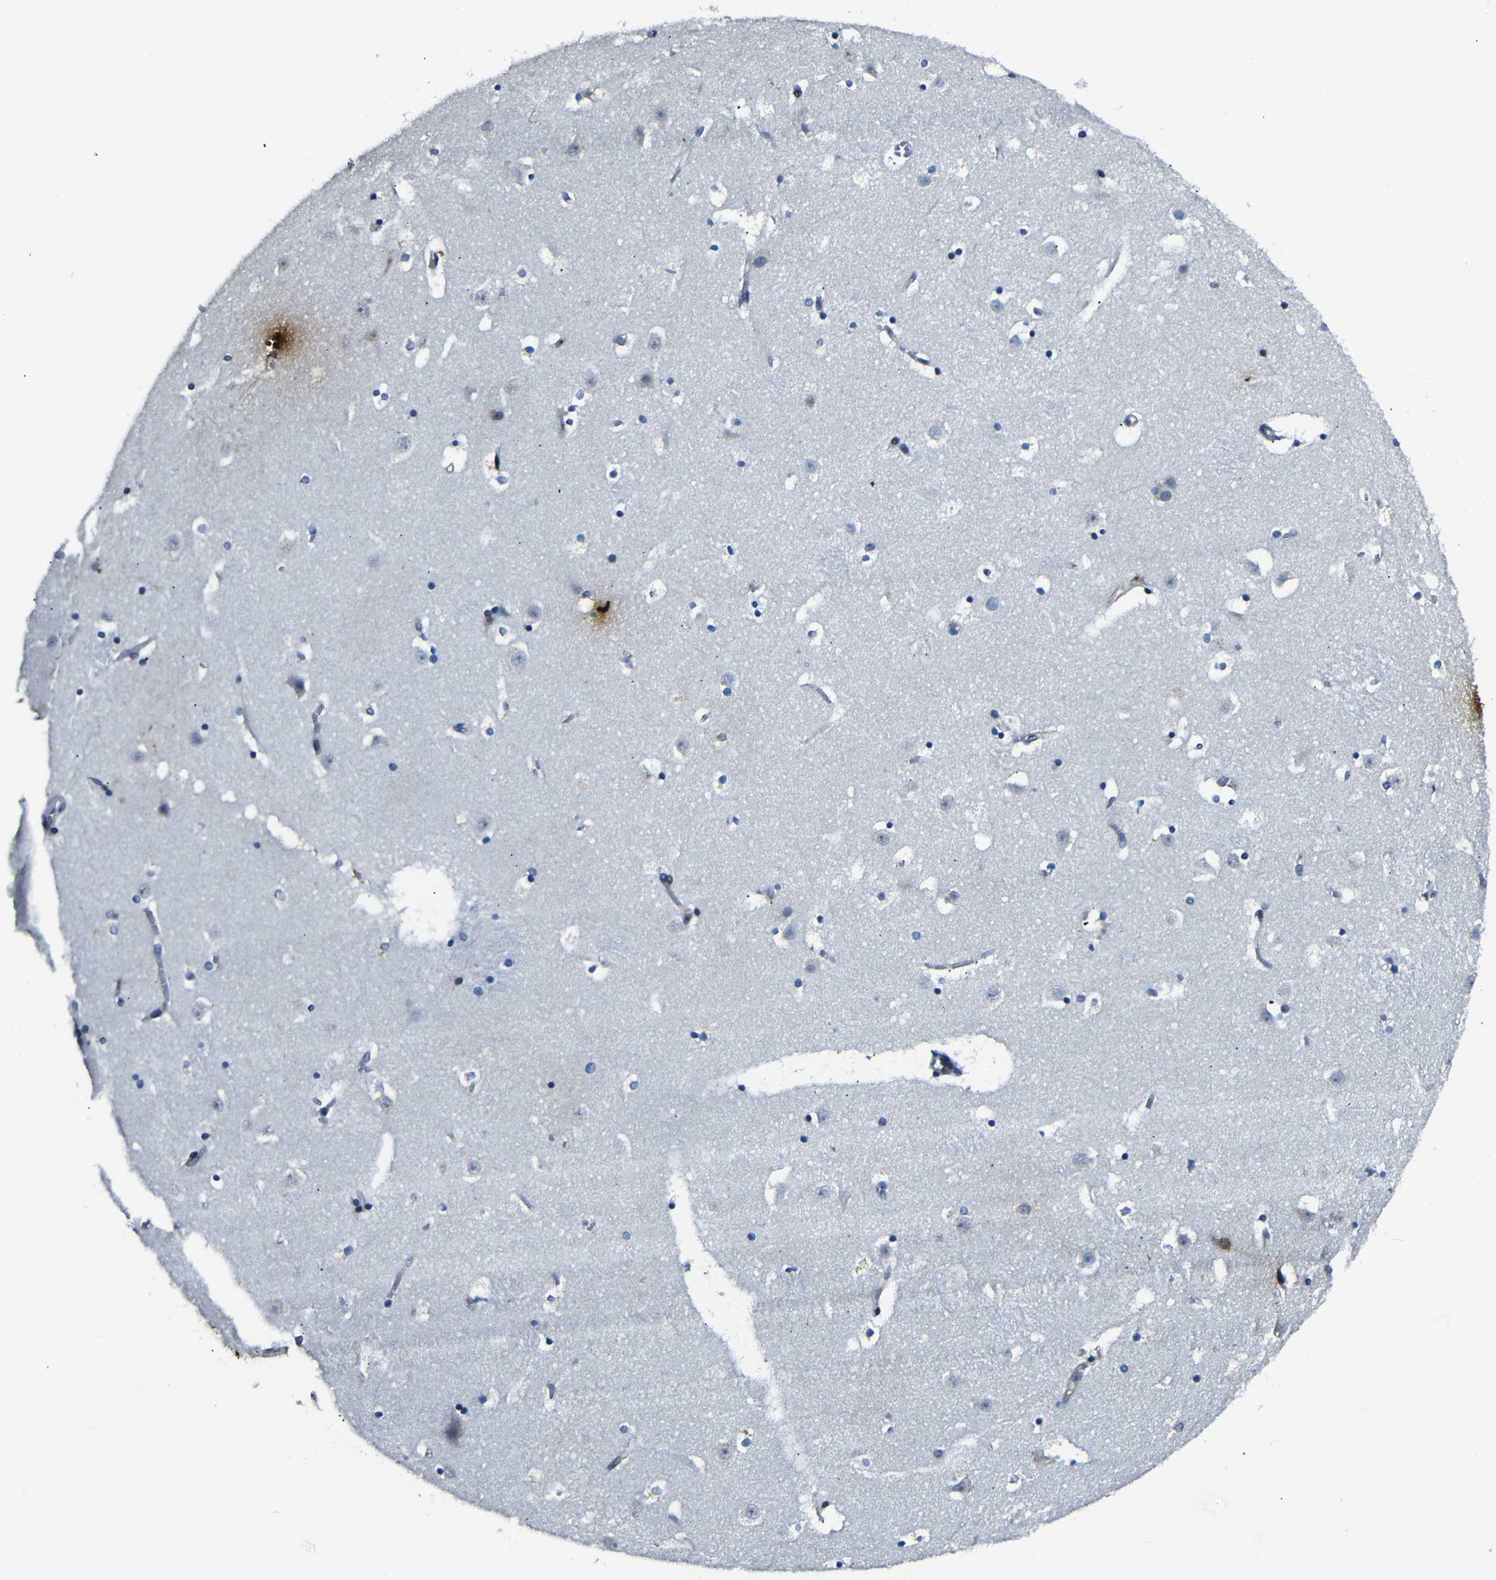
{"staining": {"intensity": "weak", "quantity": "<25%", "location": "cytoplasmic/membranous"}, "tissue": "caudate", "cell_type": "Glial cells", "image_type": "normal", "snomed": [{"axis": "morphology", "description": "Normal tissue, NOS"}, {"axis": "topography", "description": "Lateral ventricle wall"}], "caption": "Immunohistochemistry (IHC) image of unremarkable caudate stained for a protein (brown), which reveals no staining in glial cells.", "gene": "AFDN", "patient": {"sex": "male", "age": 45}}